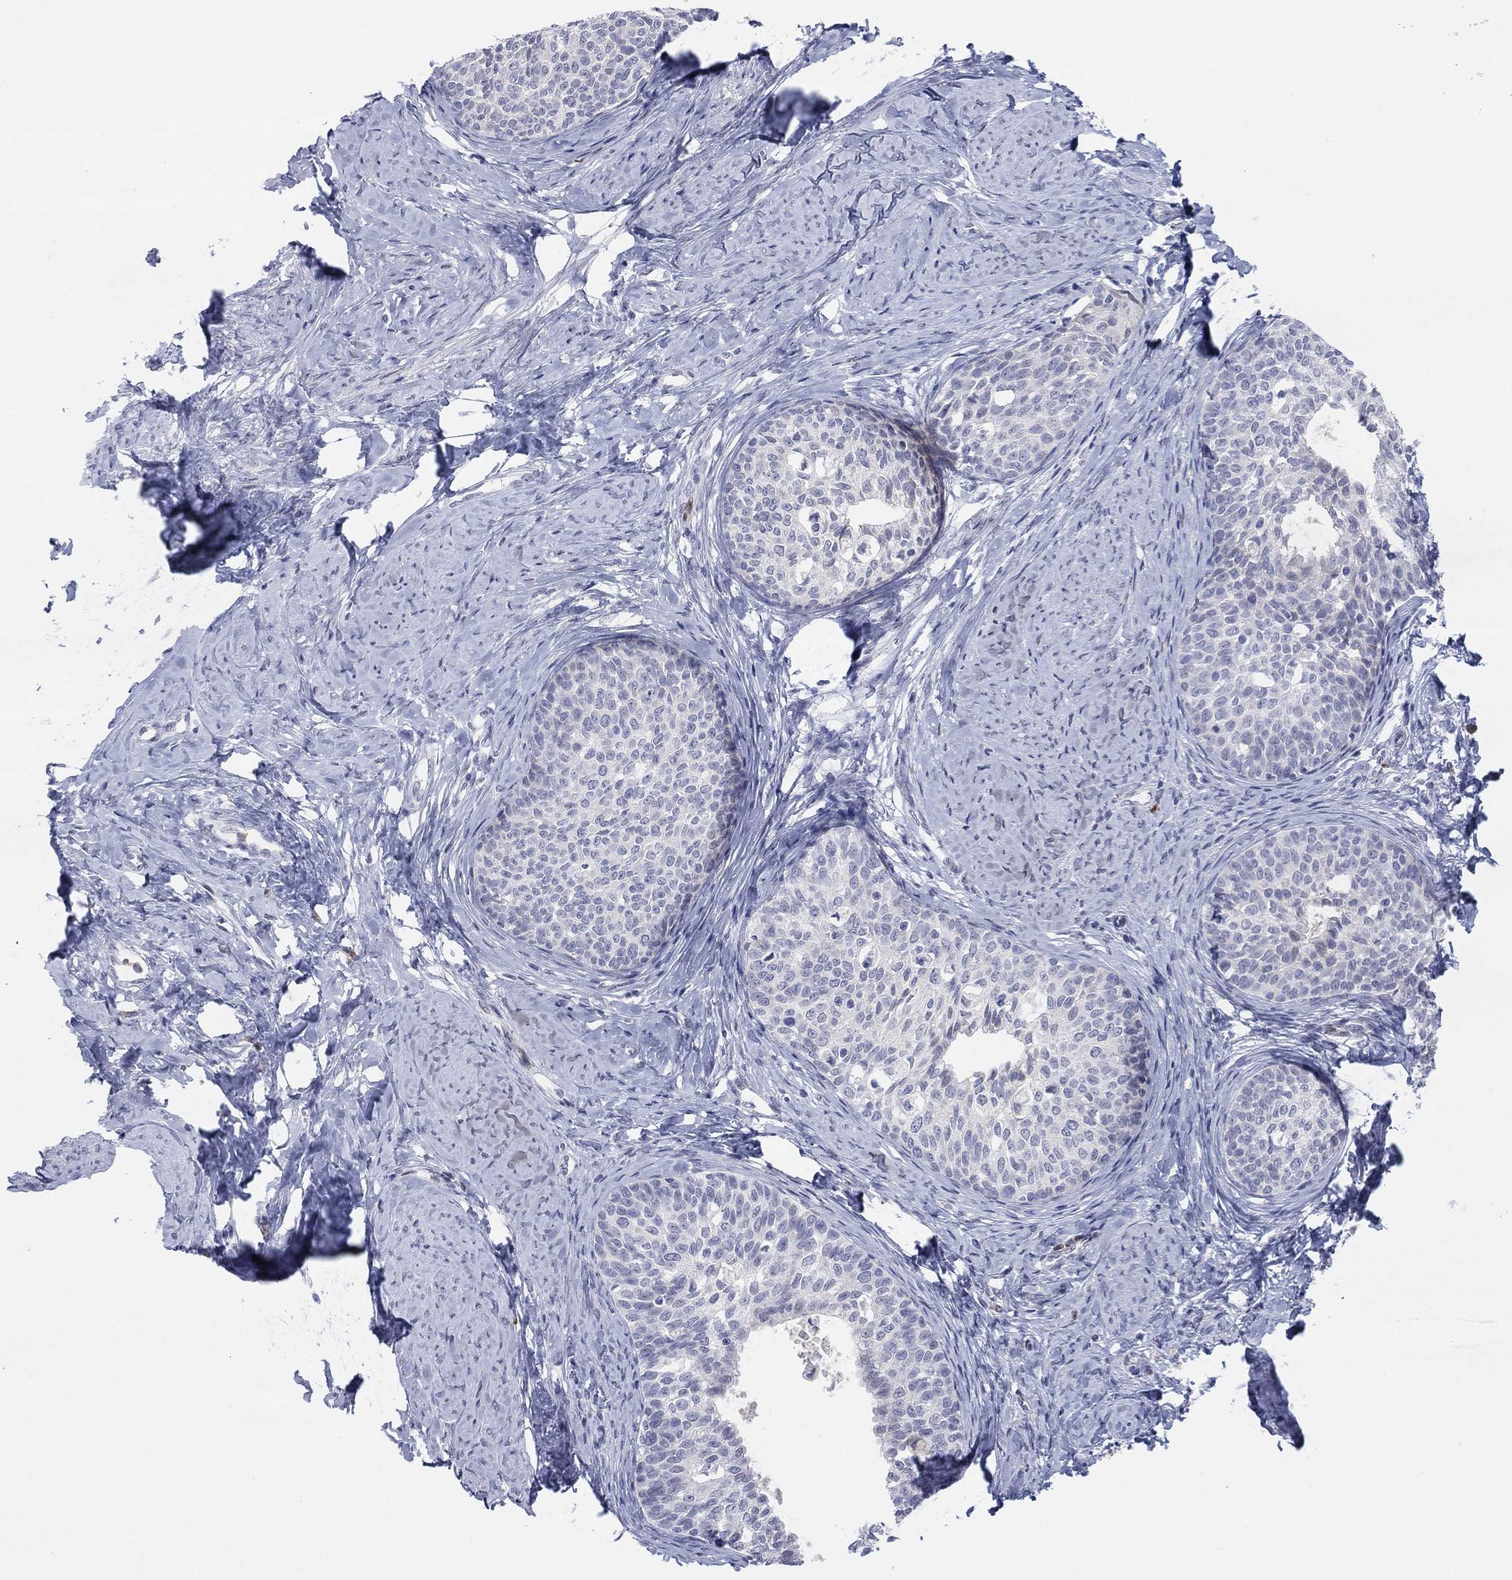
{"staining": {"intensity": "negative", "quantity": "none", "location": "none"}, "tissue": "cervical cancer", "cell_type": "Tumor cells", "image_type": "cancer", "snomed": [{"axis": "morphology", "description": "Squamous cell carcinoma, NOS"}, {"axis": "topography", "description": "Cervix"}], "caption": "DAB (3,3'-diaminobenzidine) immunohistochemical staining of human cervical cancer shows no significant positivity in tumor cells.", "gene": "TTC21B", "patient": {"sex": "female", "age": 51}}